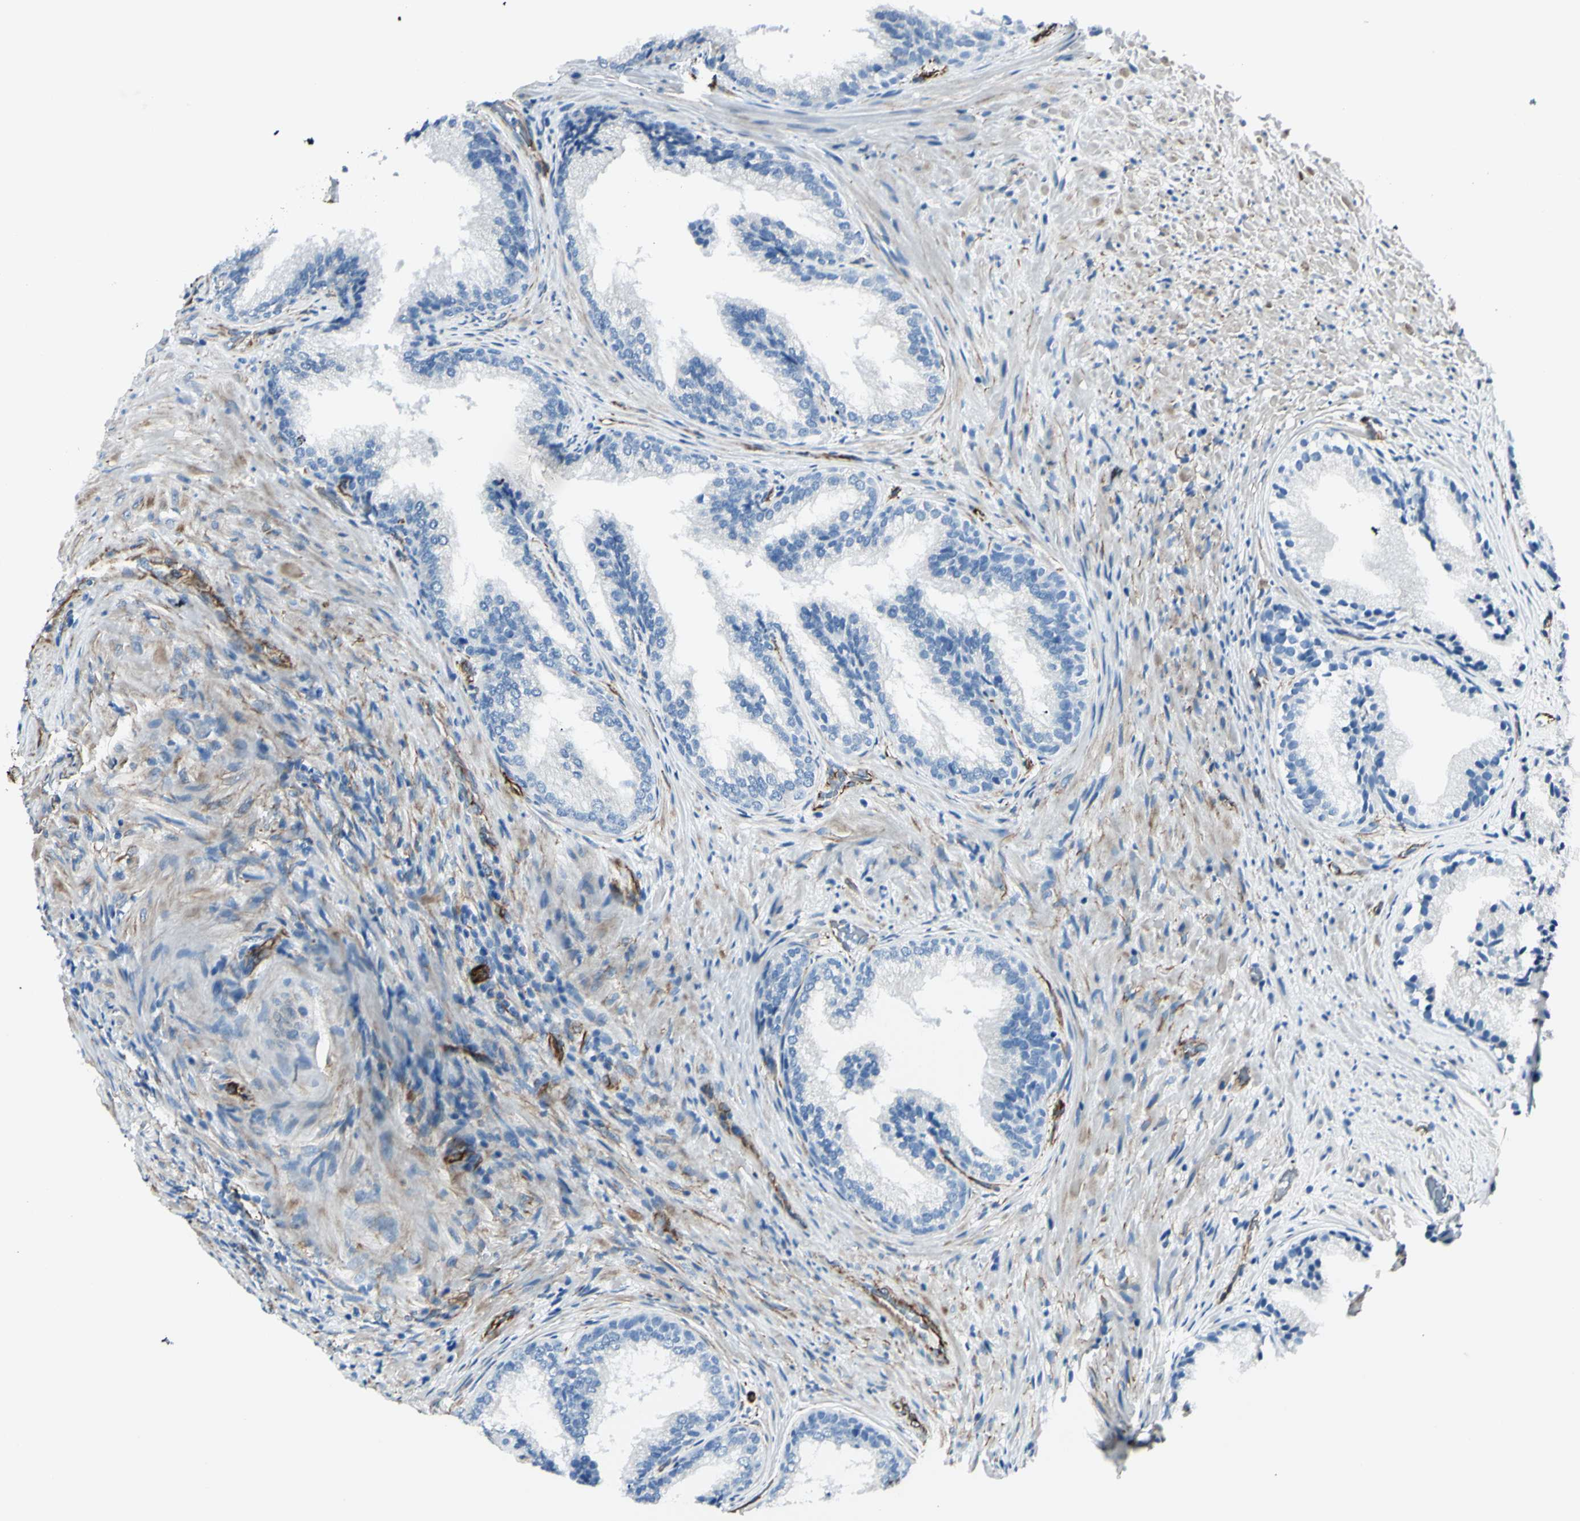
{"staining": {"intensity": "negative", "quantity": "none", "location": "none"}, "tissue": "prostate", "cell_type": "Glandular cells", "image_type": "normal", "snomed": [{"axis": "morphology", "description": "Normal tissue, NOS"}, {"axis": "topography", "description": "Prostate"}], "caption": "IHC of normal human prostate exhibits no positivity in glandular cells. (Stains: DAB (3,3'-diaminobenzidine) immunohistochemistry with hematoxylin counter stain, Microscopy: brightfield microscopy at high magnification).", "gene": "PTH2R", "patient": {"sex": "male", "age": 76}}